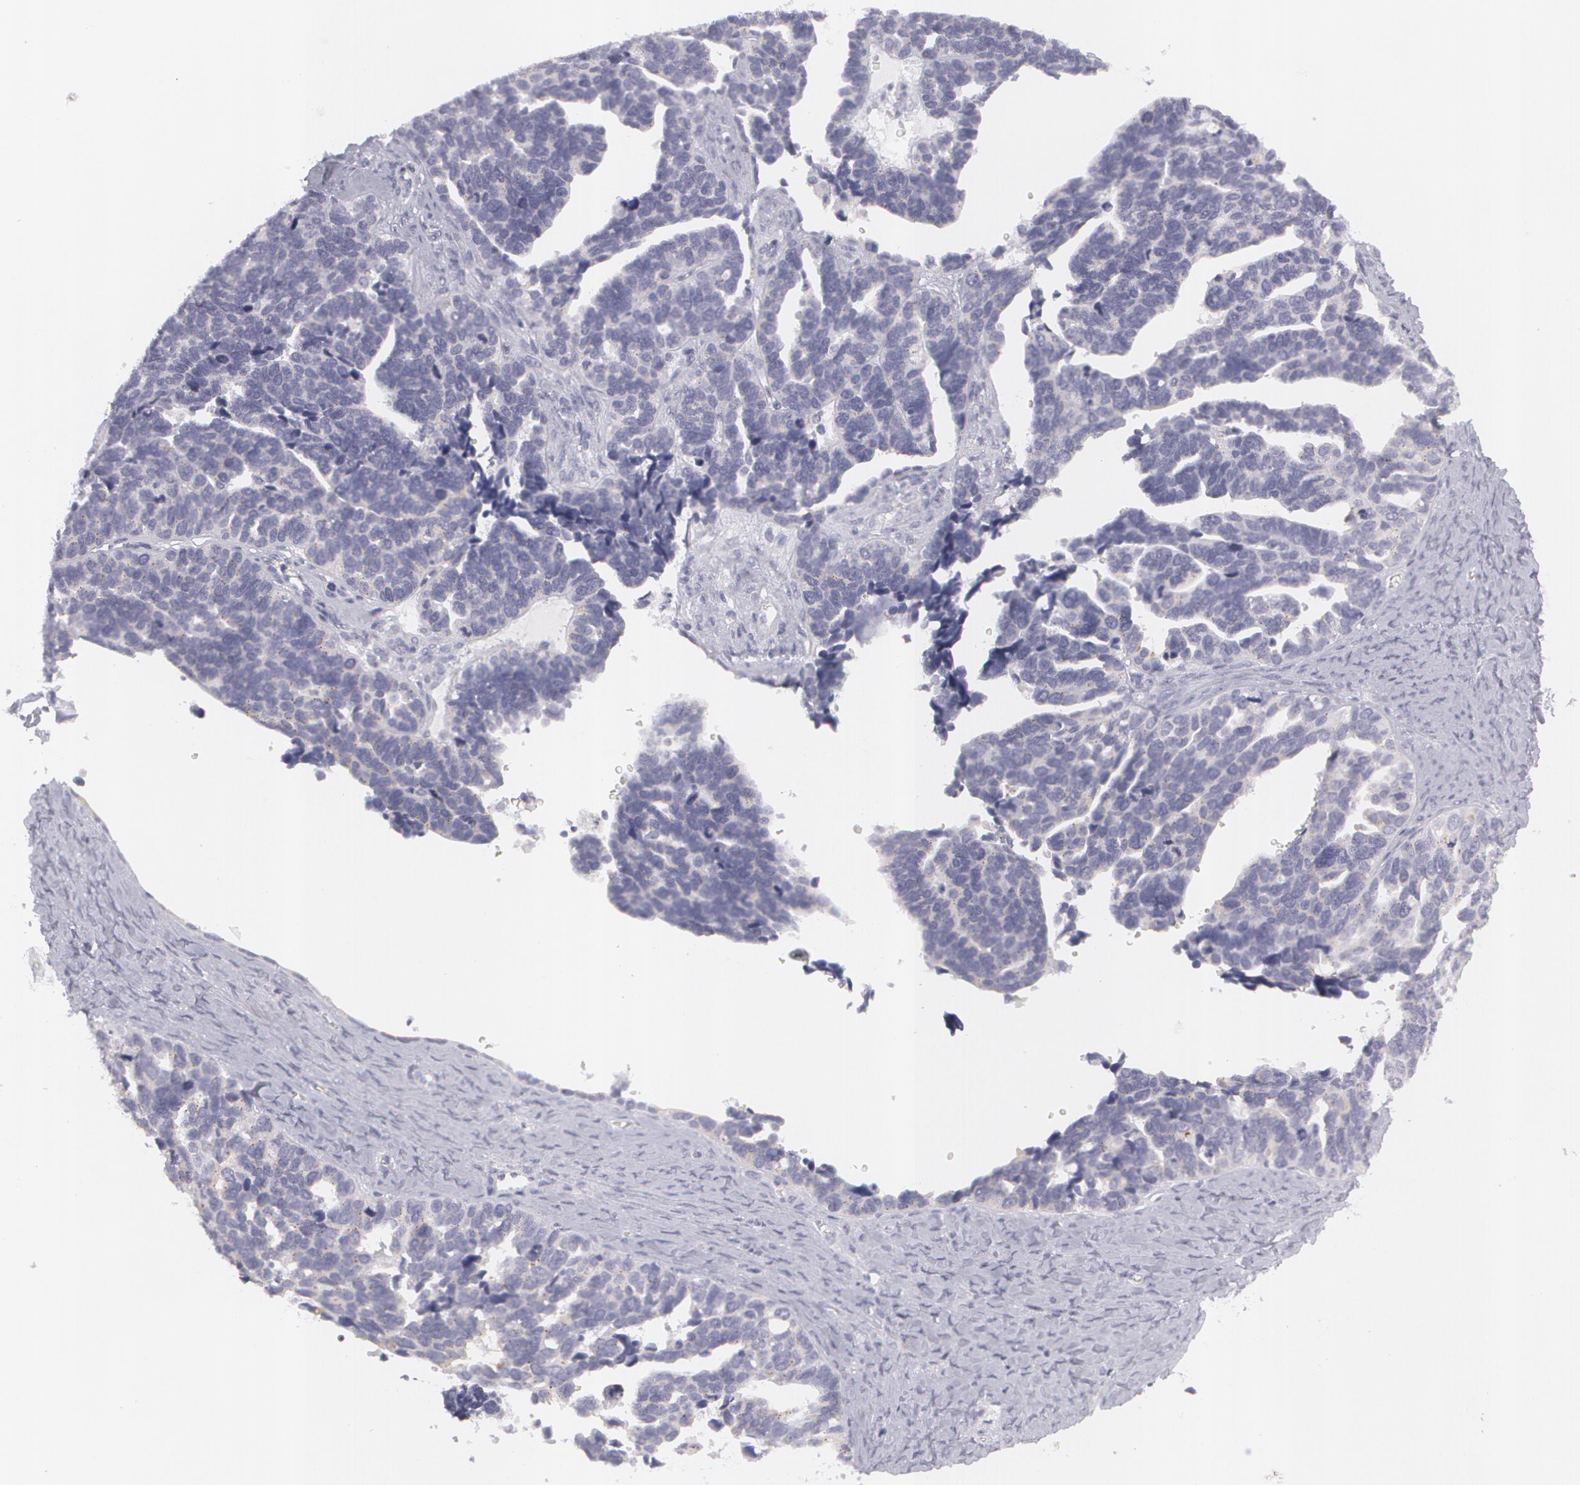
{"staining": {"intensity": "negative", "quantity": "none", "location": "none"}, "tissue": "ovarian cancer", "cell_type": "Tumor cells", "image_type": "cancer", "snomed": [{"axis": "morphology", "description": "Cystadenocarcinoma, serous, NOS"}, {"axis": "topography", "description": "Ovary"}], "caption": "This is an immunohistochemistry histopathology image of ovarian cancer (serous cystadenocarcinoma). There is no expression in tumor cells.", "gene": "MBNL3", "patient": {"sex": "female", "age": 77}}